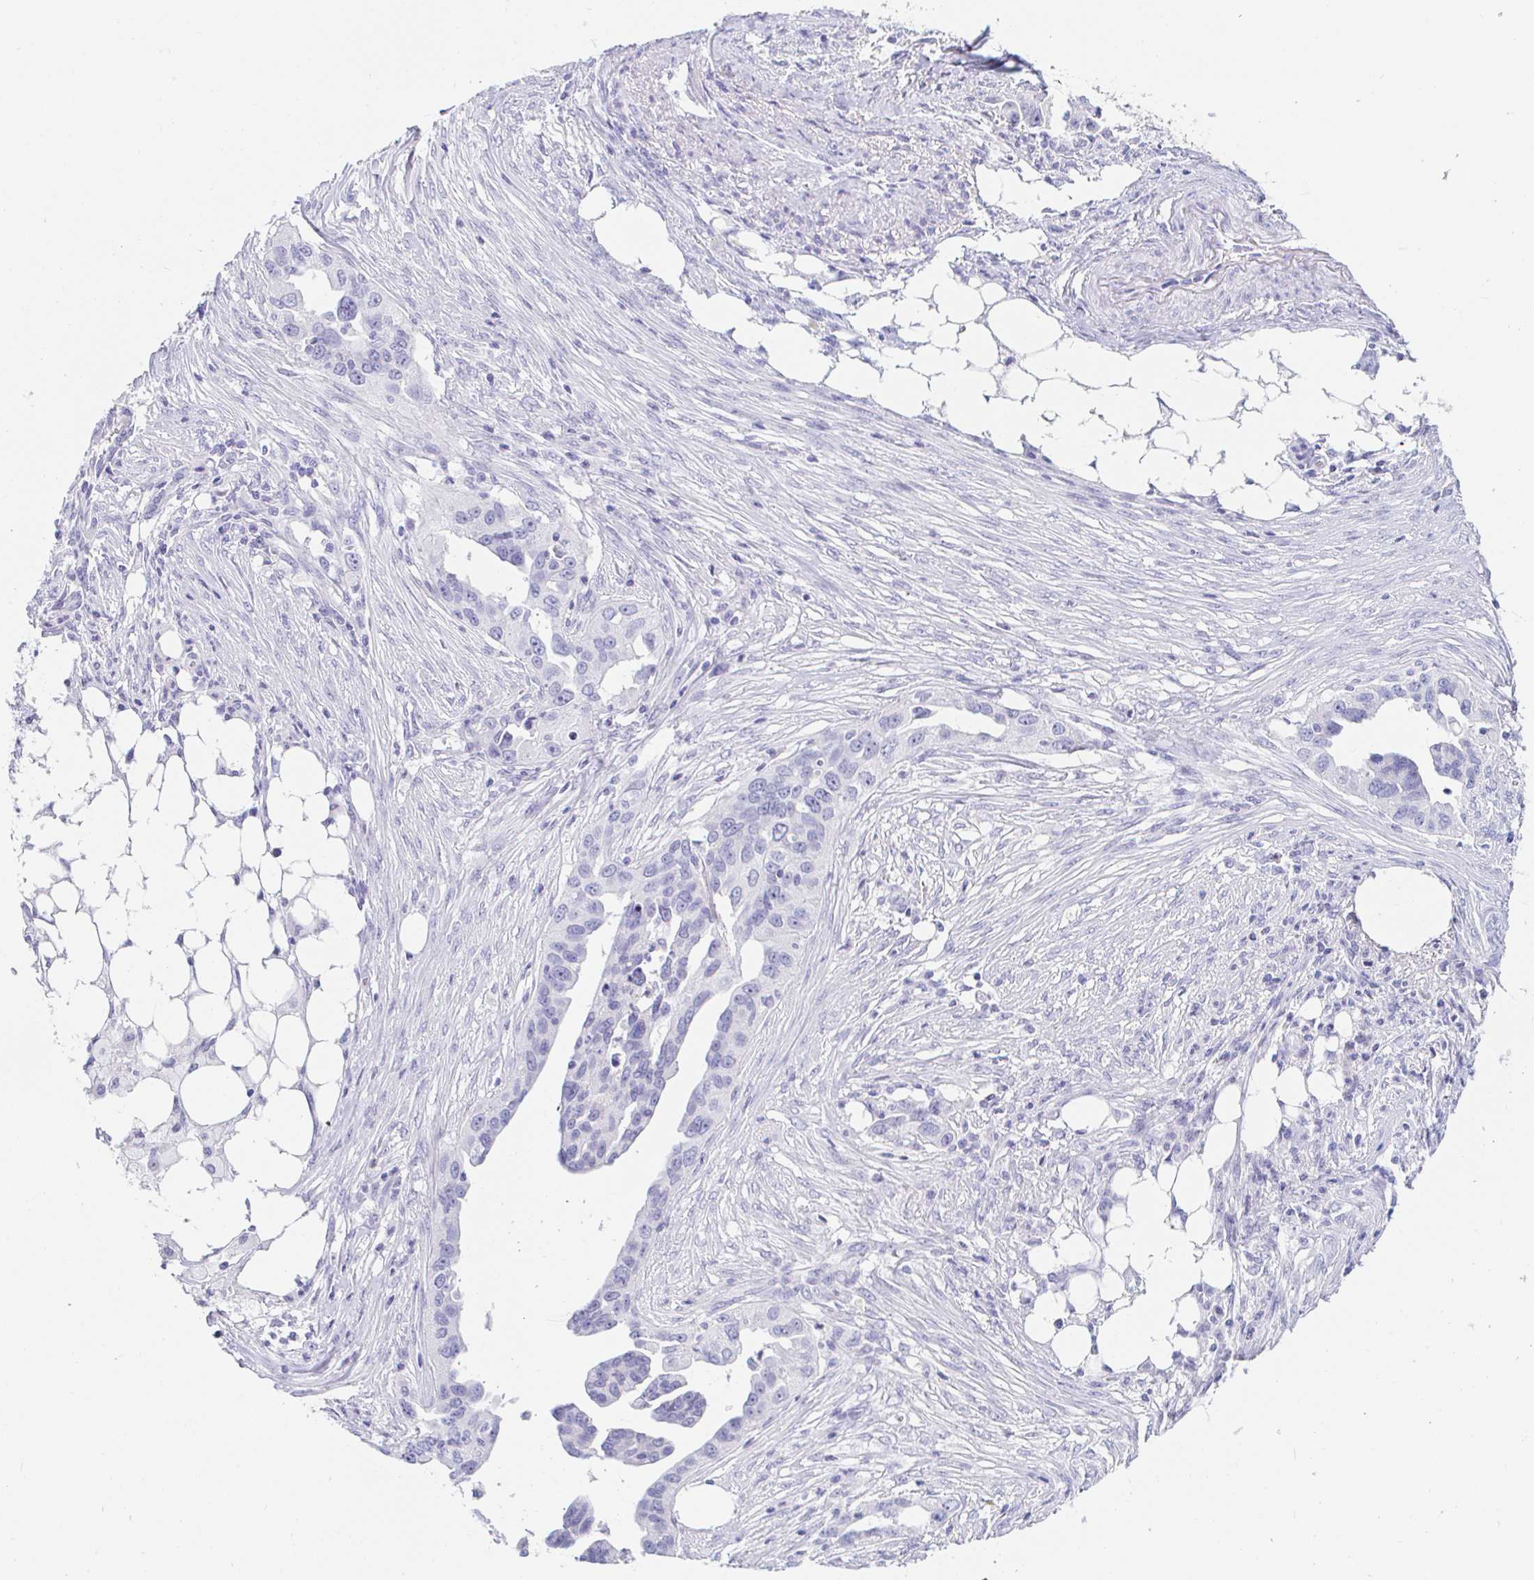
{"staining": {"intensity": "negative", "quantity": "none", "location": "none"}, "tissue": "ovarian cancer", "cell_type": "Tumor cells", "image_type": "cancer", "snomed": [{"axis": "morphology", "description": "Carcinoma, endometroid"}, {"axis": "morphology", "description": "Cystadenocarcinoma, serous, NOS"}, {"axis": "topography", "description": "Ovary"}], "caption": "Immunohistochemical staining of ovarian serous cystadenocarcinoma shows no significant expression in tumor cells.", "gene": "TEX44", "patient": {"sex": "female", "age": 45}}